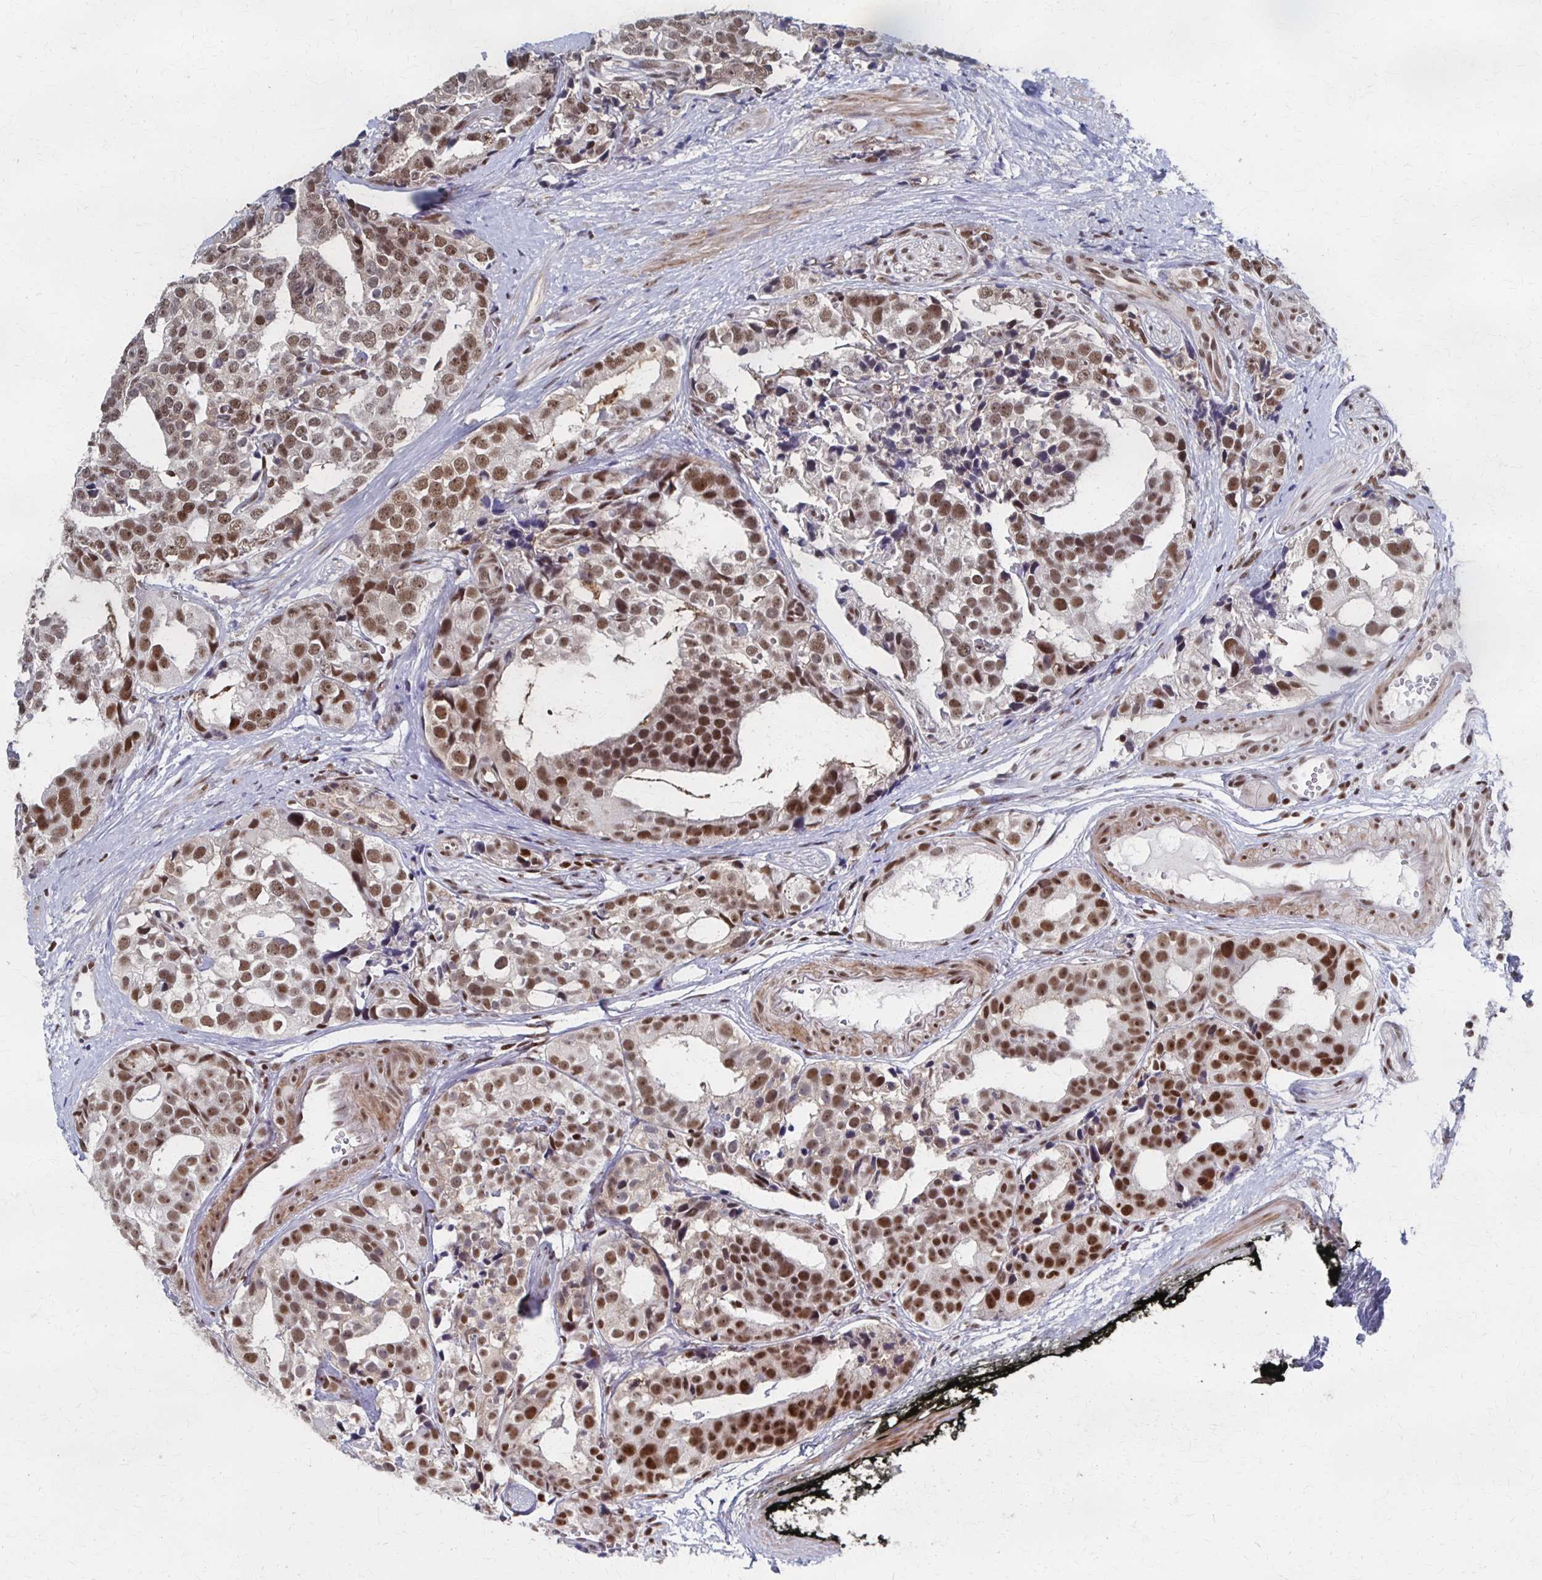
{"staining": {"intensity": "moderate", "quantity": ">75%", "location": "nuclear"}, "tissue": "prostate cancer", "cell_type": "Tumor cells", "image_type": "cancer", "snomed": [{"axis": "morphology", "description": "Adenocarcinoma, High grade"}, {"axis": "topography", "description": "Prostate"}], "caption": "High-power microscopy captured an immunohistochemistry (IHC) photomicrograph of prostate adenocarcinoma (high-grade), revealing moderate nuclear expression in approximately >75% of tumor cells. (DAB (3,3'-diaminobenzidine) = brown stain, brightfield microscopy at high magnification).", "gene": "GTF2B", "patient": {"sex": "male", "age": 71}}